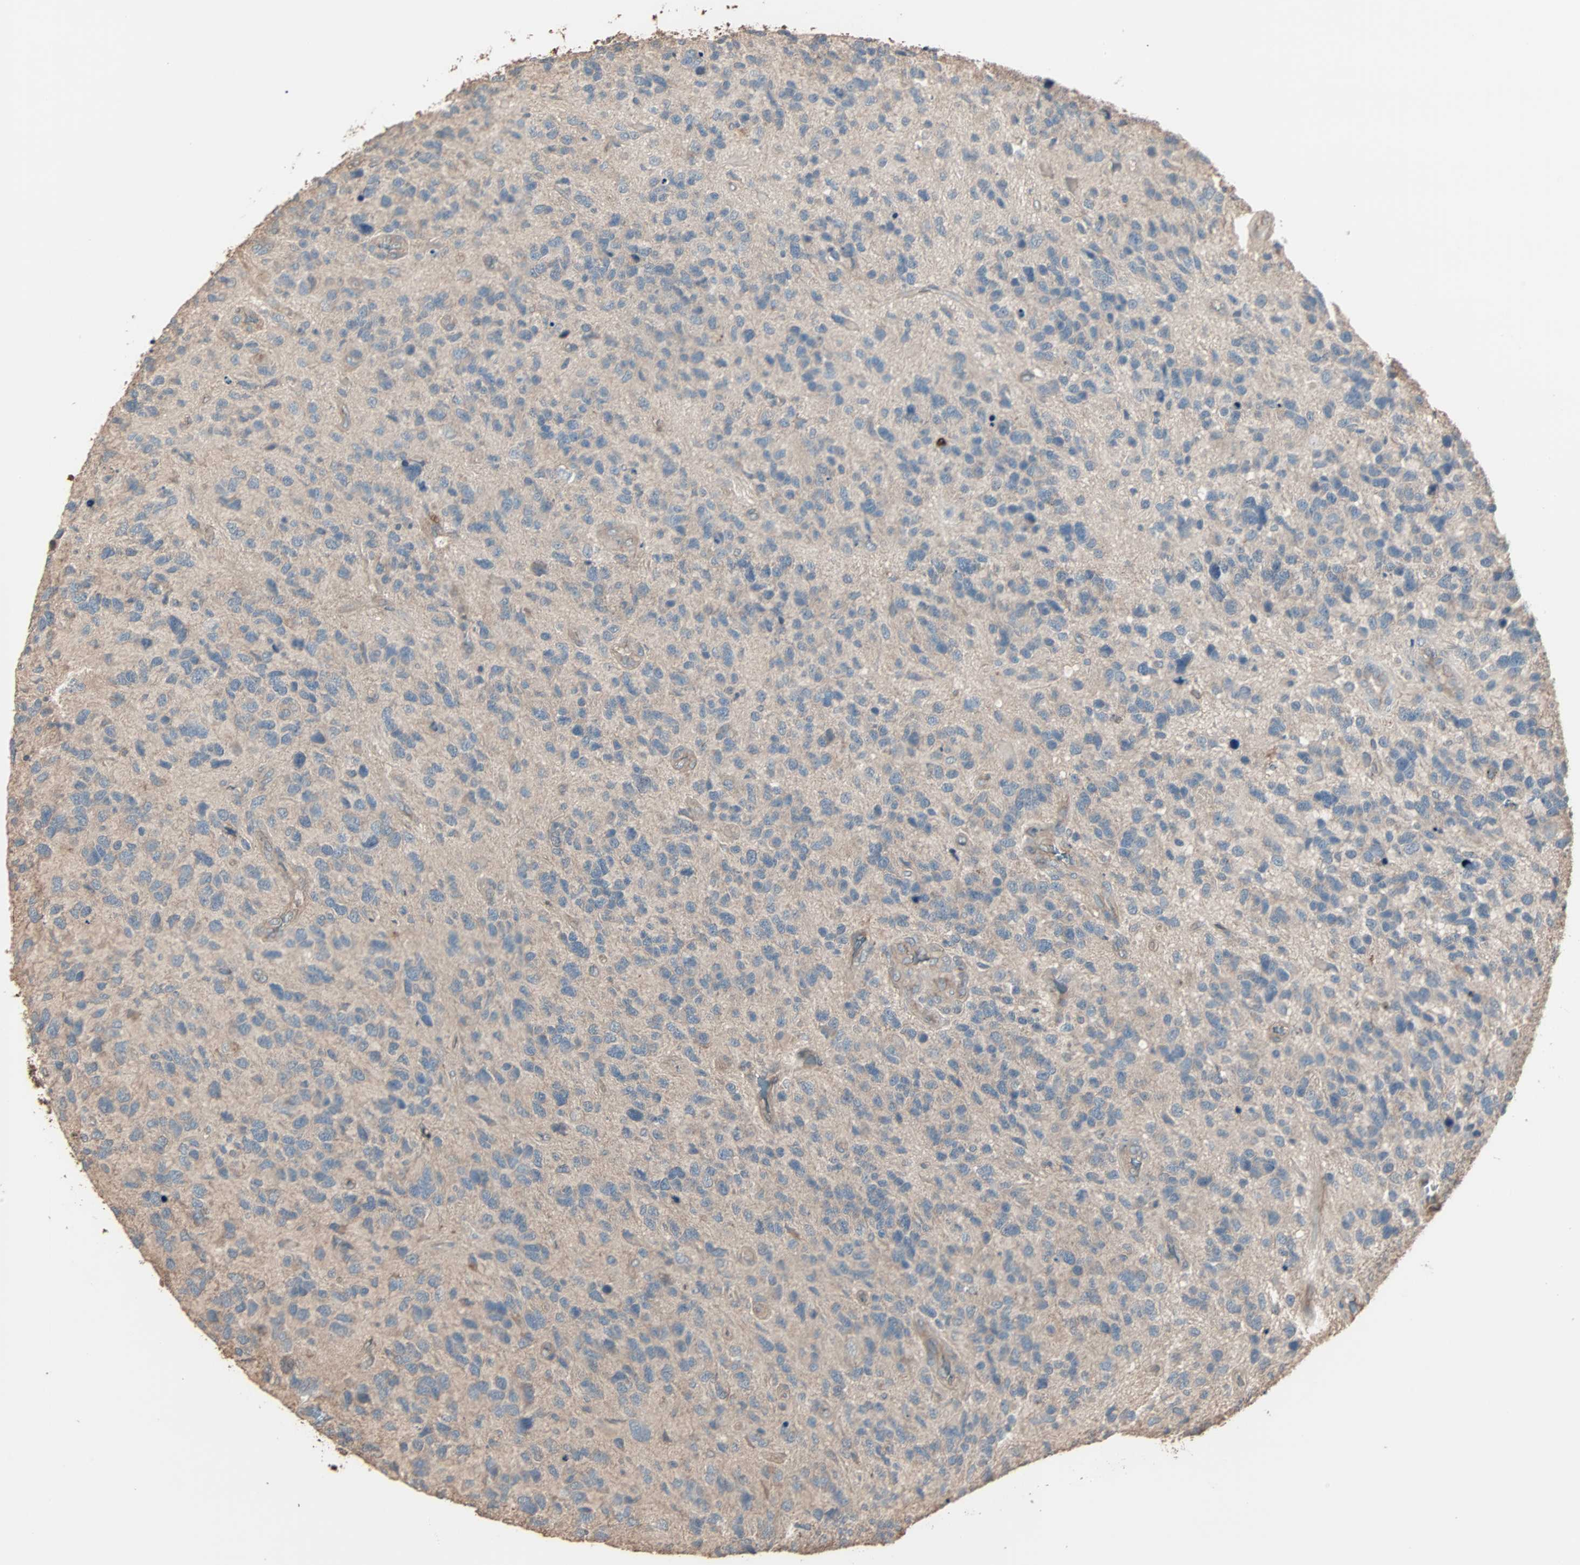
{"staining": {"intensity": "weak", "quantity": ">75%", "location": "cytoplasmic/membranous"}, "tissue": "glioma", "cell_type": "Tumor cells", "image_type": "cancer", "snomed": [{"axis": "morphology", "description": "Glioma, malignant, High grade"}, {"axis": "topography", "description": "Brain"}], "caption": "DAB (3,3'-diaminobenzidine) immunohistochemical staining of malignant glioma (high-grade) displays weak cytoplasmic/membranous protein expression in about >75% of tumor cells.", "gene": "GALNT3", "patient": {"sex": "female", "age": 58}}